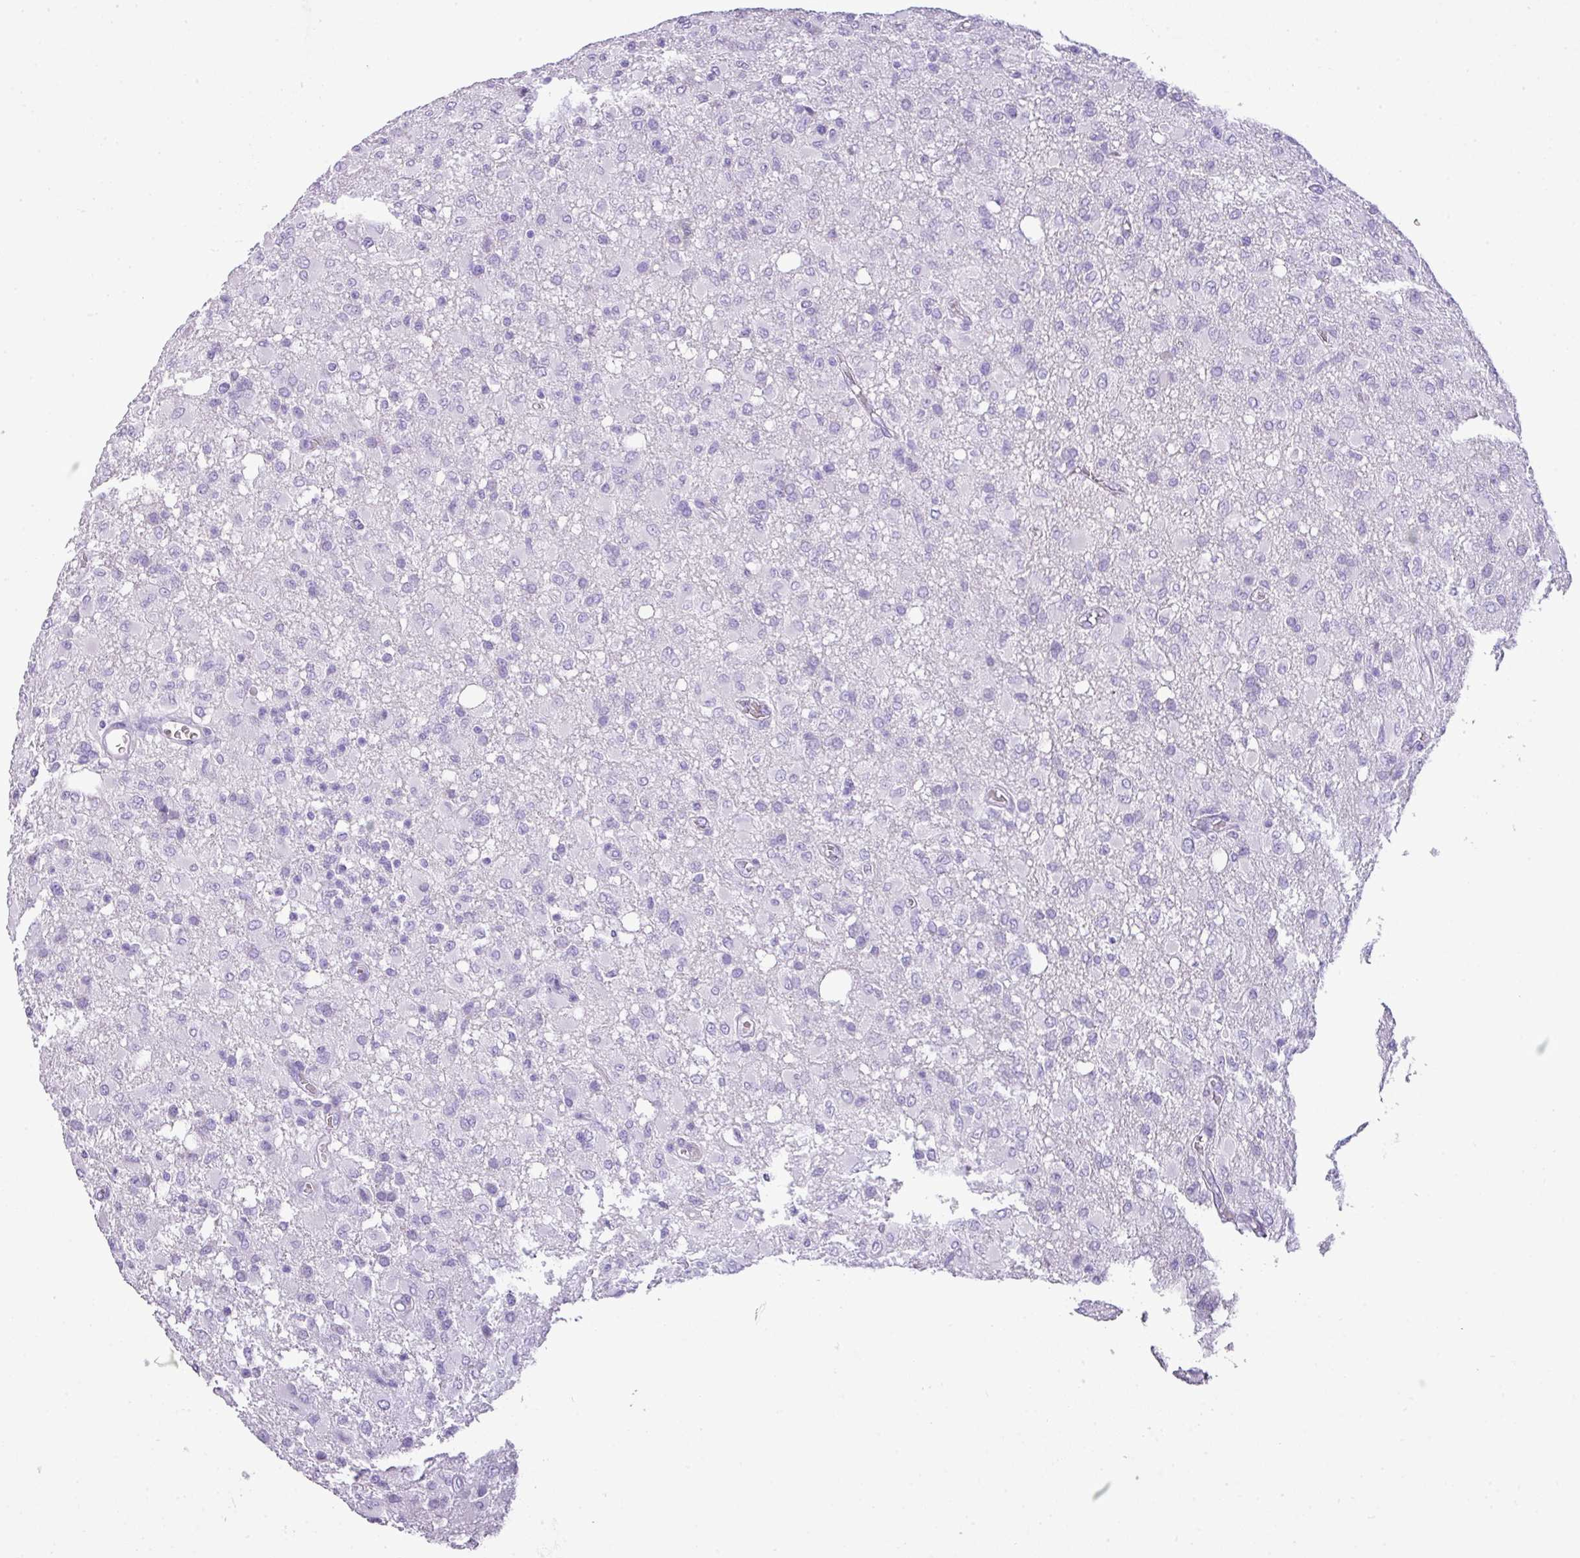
{"staining": {"intensity": "negative", "quantity": "none", "location": "none"}, "tissue": "glioma", "cell_type": "Tumor cells", "image_type": "cancer", "snomed": [{"axis": "morphology", "description": "Glioma, malignant, High grade"}, {"axis": "topography", "description": "Brain"}], "caption": "The immunohistochemistry micrograph has no significant positivity in tumor cells of glioma tissue. (Brightfield microscopy of DAB (3,3'-diaminobenzidine) immunohistochemistry at high magnification).", "gene": "TNP1", "patient": {"sex": "female", "age": 57}}